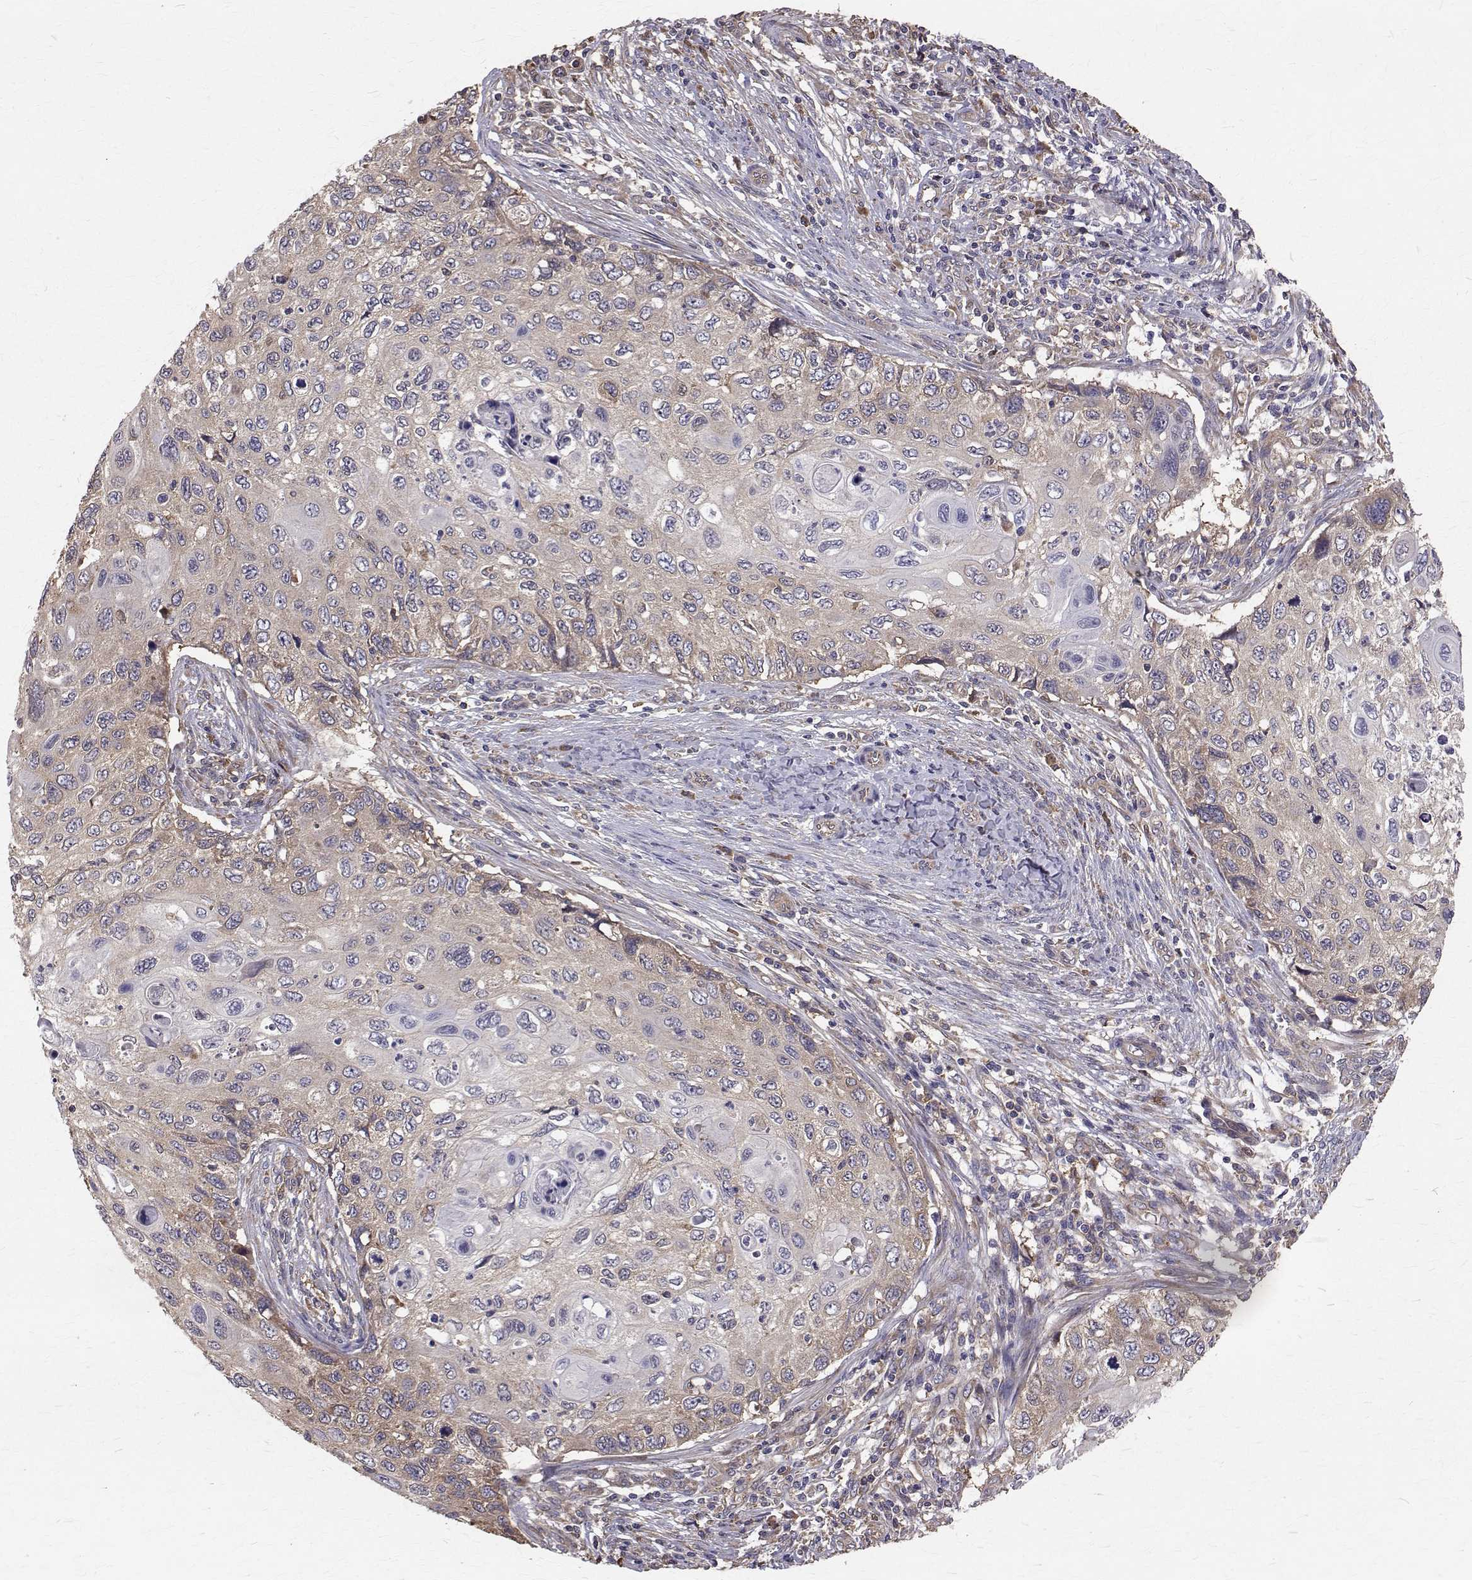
{"staining": {"intensity": "weak", "quantity": "25%-75%", "location": "cytoplasmic/membranous"}, "tissue": "cervical cancer", "cell_type": "Tumor cells", "image_type": "cancer", "snomed": [{"axis": "morphology", "description": "Squamous cell carcinoma, NOS"}, {"axis": "topography", "description": "Cervix"}], "caption": "Brown immunohistochemical staining in cervical cancer exhibits weak cytoplasmic/membranous expression in about 25%-75% of tumor cells. Using DAB (brown) and hematoxylin (blue) stains, captured at high magnification using brightfield microscopy.", "gene": "FARSB", "patient": {"sex": "female", "age": 70}}